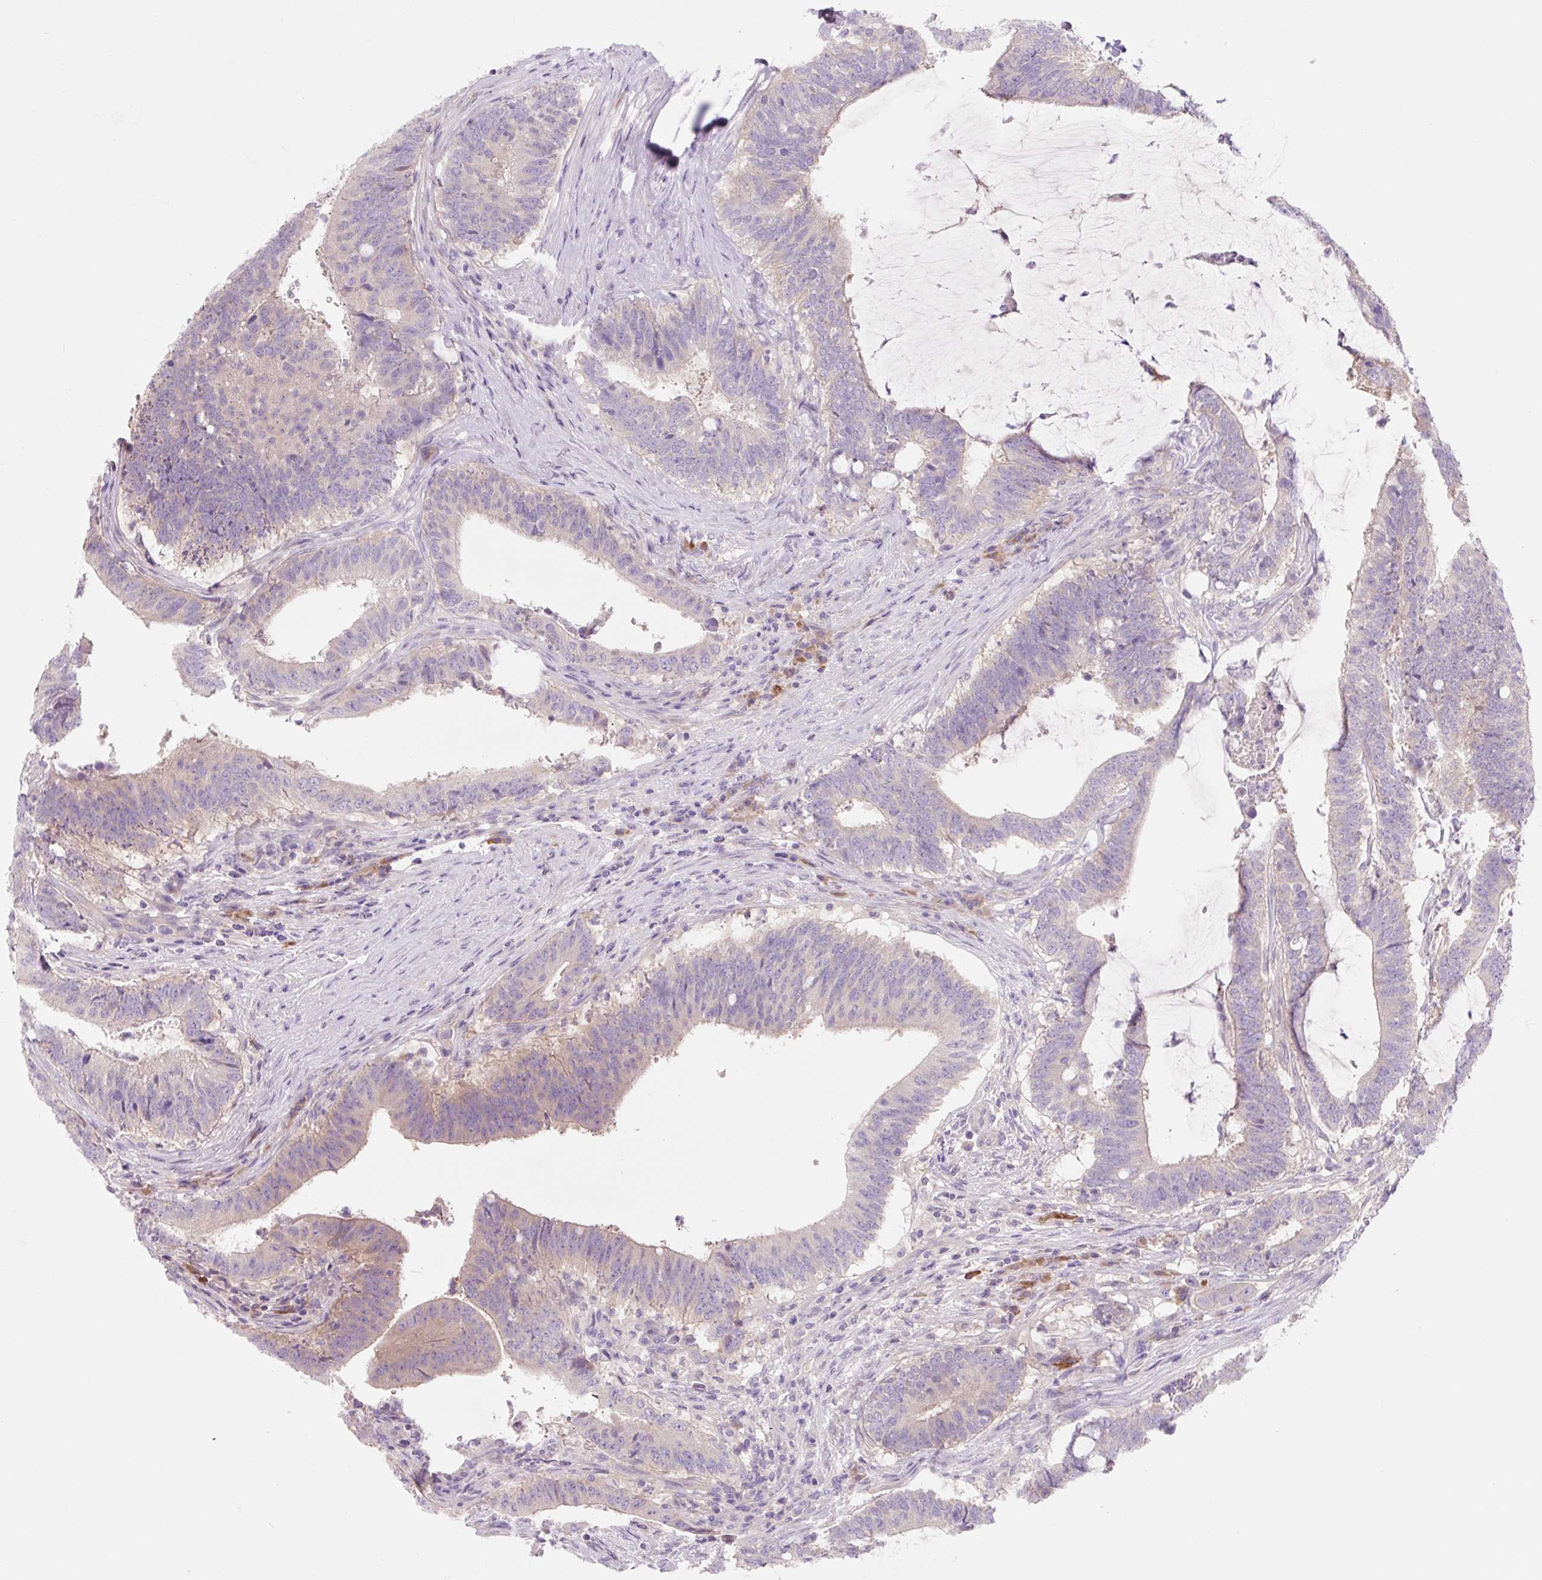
{"staining": {"intensity": "weak", "quantity": "<25%", "location": "cytoplasmic/membranous"}, "tissue": "colorectal cancer", "cell_type": "Tumor cells", "image_type": "cancer", "snomed": [{"axis": "morphology", "description": "Adenocarcinoma, NOS"}, {"axis": "topography", "description": "Colon"}], "caption": "Tumor cells show no significant protein expression in colorectal cancer (adenocarcinoma).", "gene": "CELF6", "patient": {"sex": "female", "age": 43}}